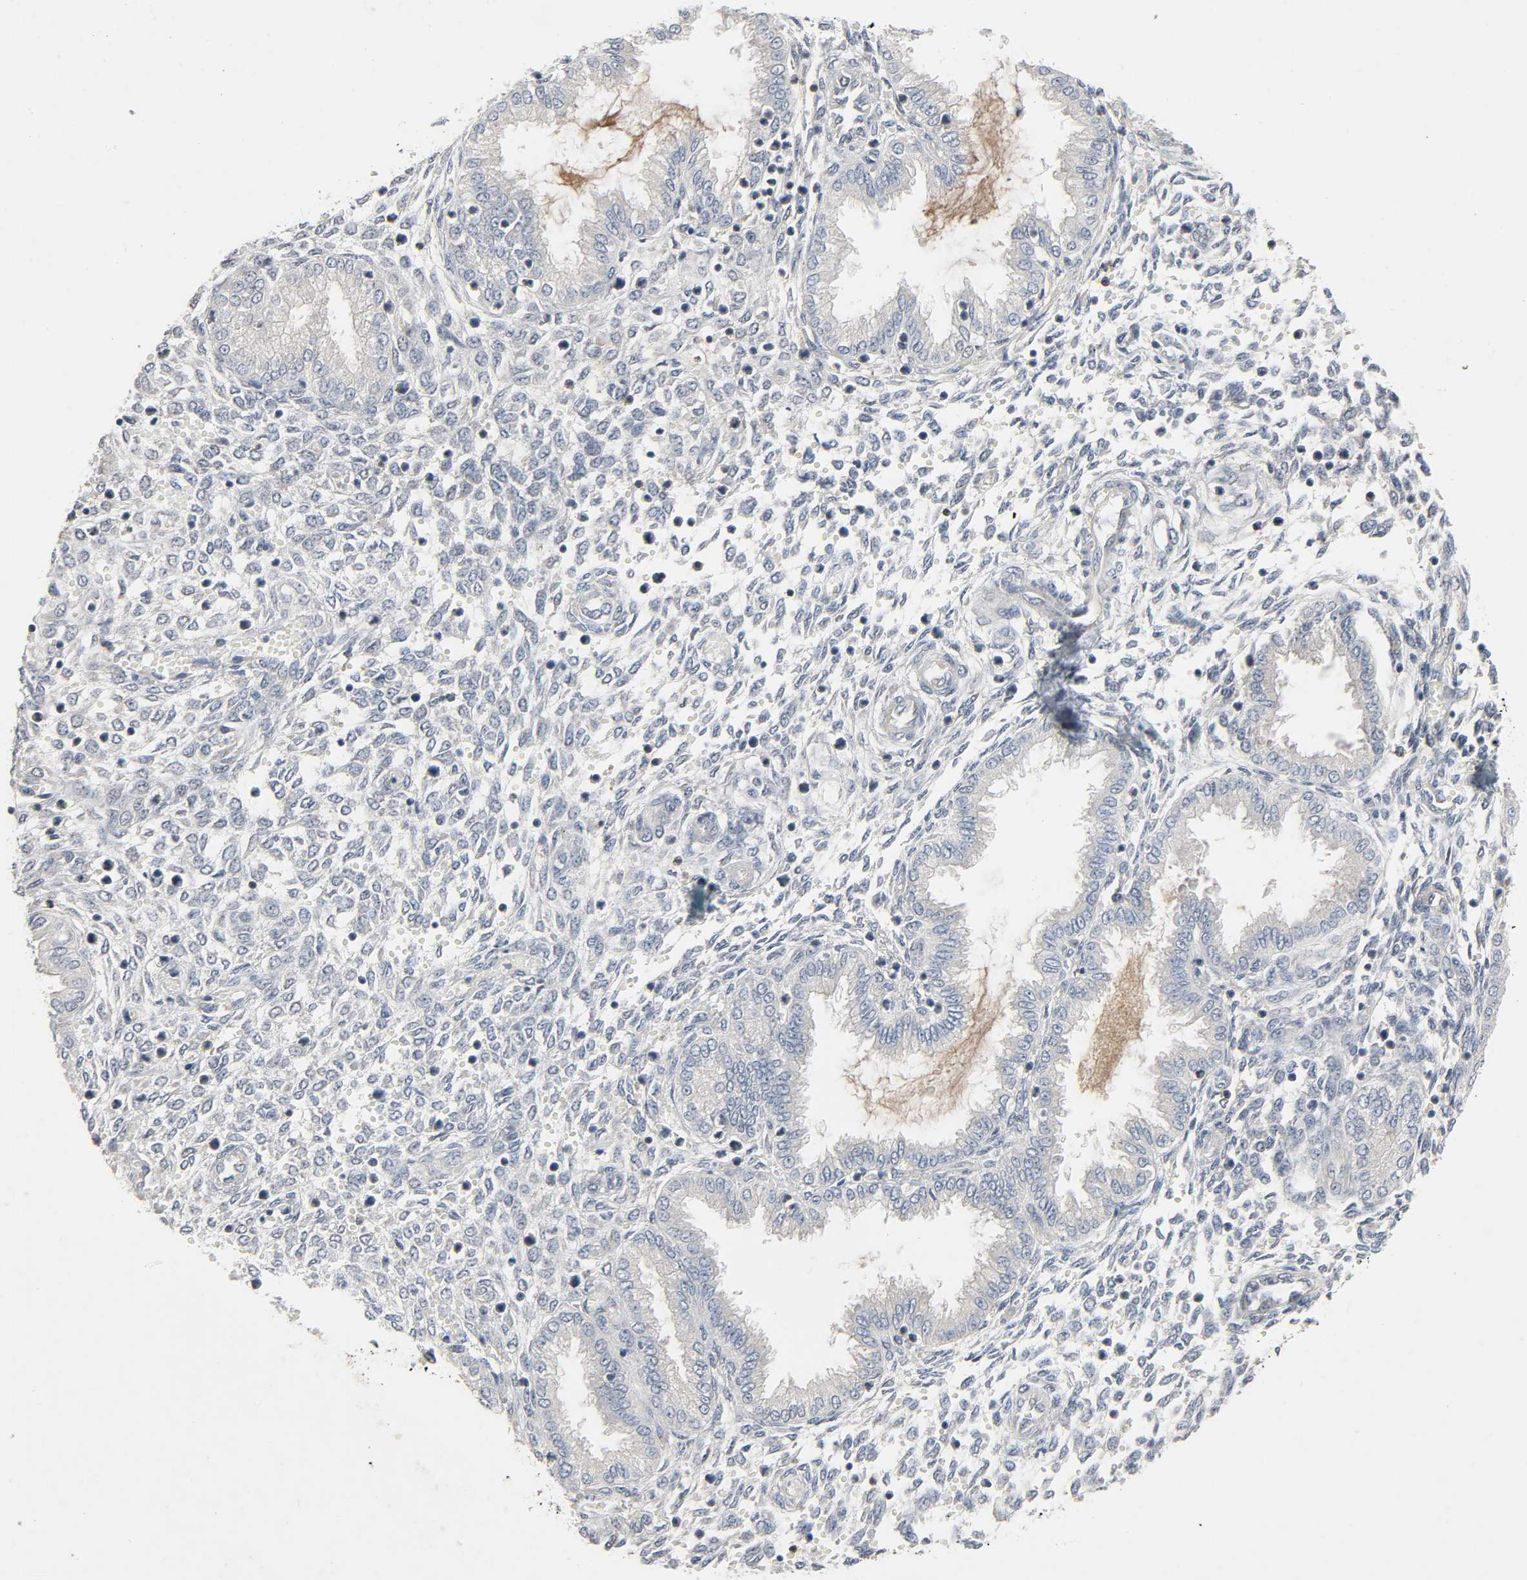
{"staining": {"intensity": "negative", "quantity": "none", "location": "none"}, "tissue": "endometrium", "cell_type": "Cells in endometrial stroma", "image_type": "normal", "snomed": [{"axis": "morphology", "description": "Normal tissue, NOS"}, {"axis": "topography", "description": "Endometrium"}], "caption": "The histopathology image demonstrates no staining of cells in endometrial stroma in unremarkable endometrium. The staining was performed using DAB (3,3'-diaminobenzidine) to visualize the protein expression in brown, while the nuclei were stained in blue with hematoxylin (Magnification: 20x).", "gene": "CD4", "patient": {"sex": "female", "age": 33}}